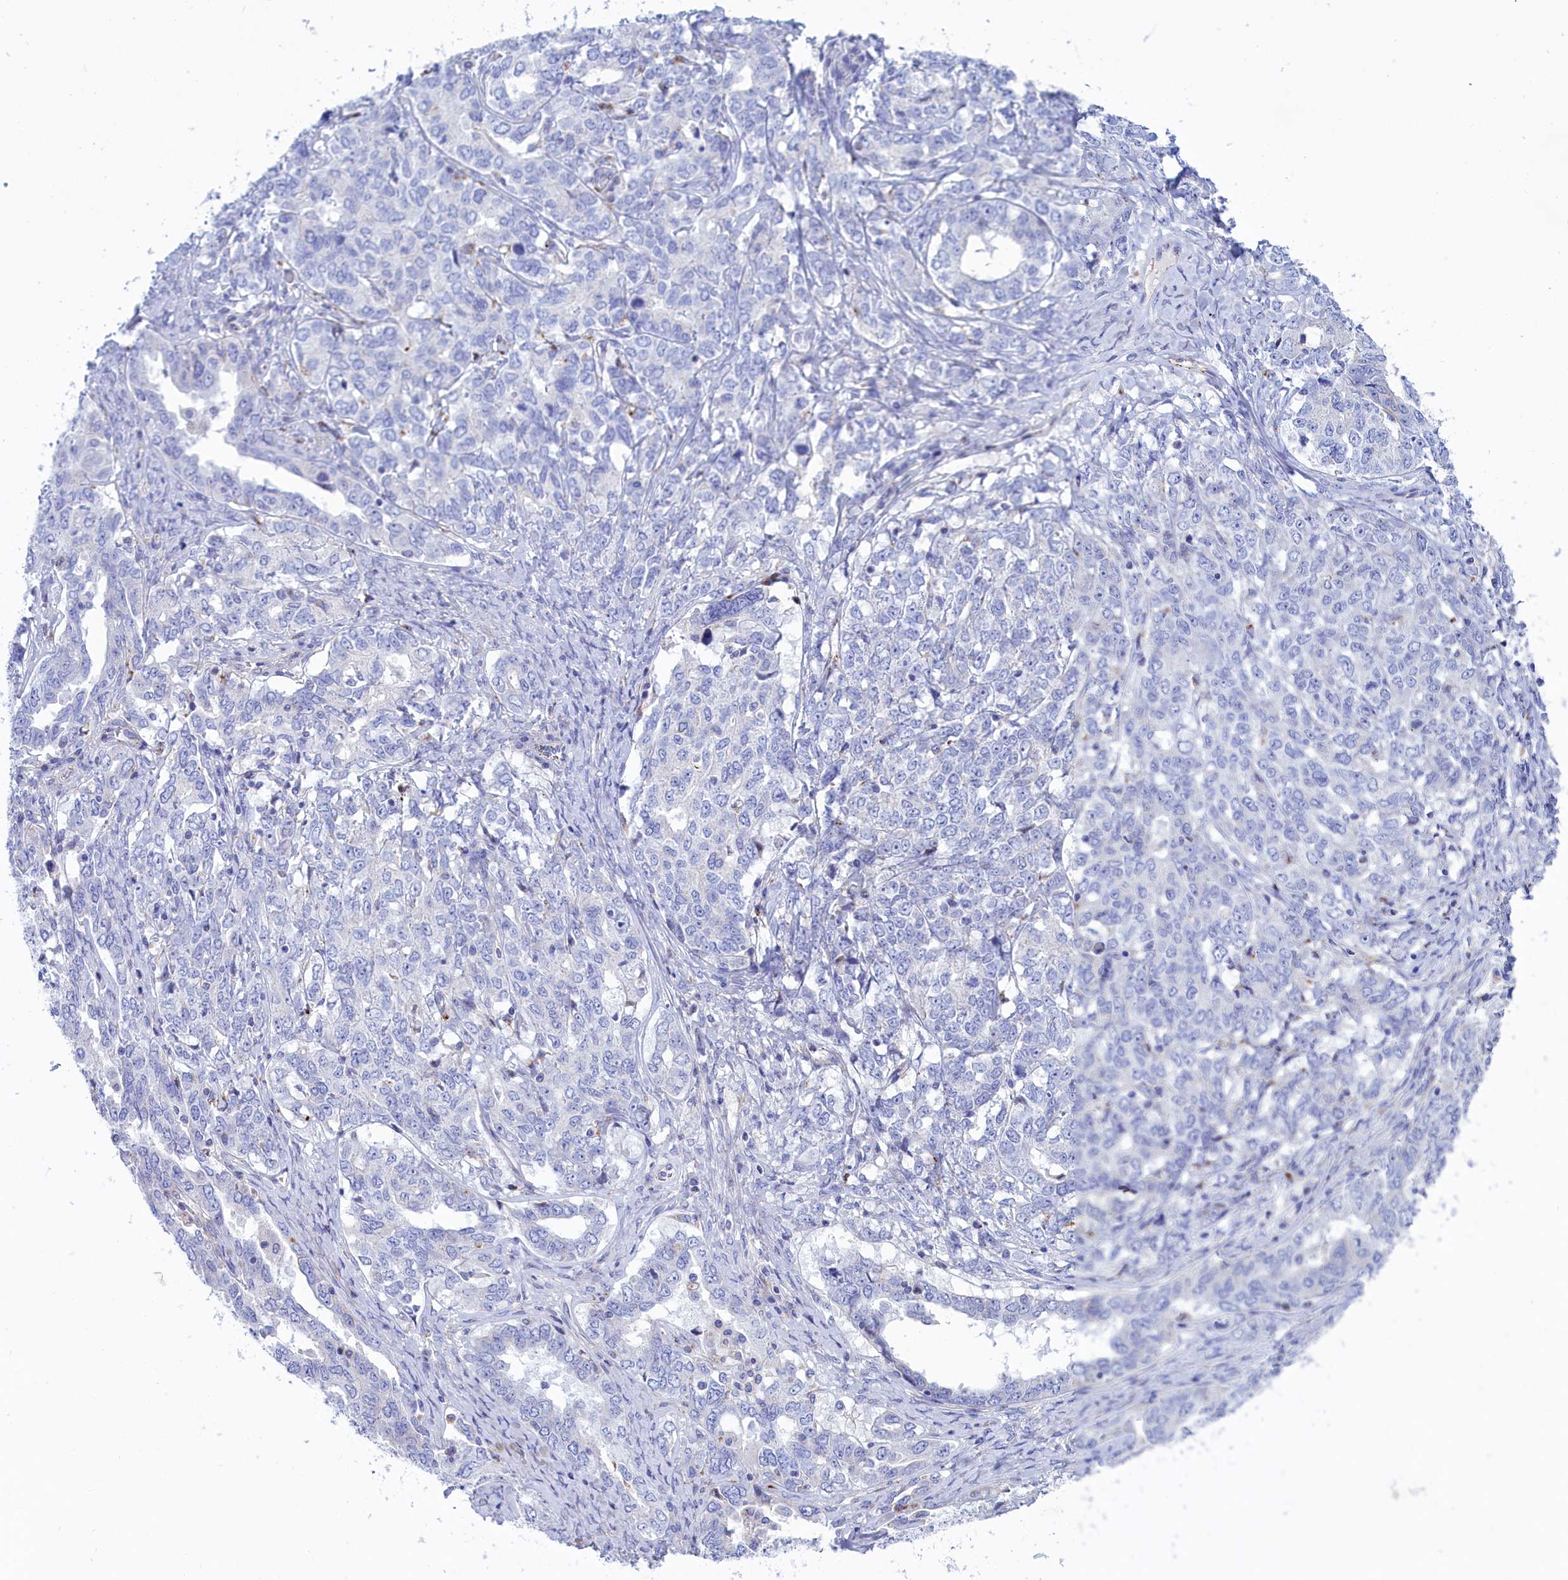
{"staining": {"intensity": "negative", "quantity": "none", "location": "none"}, "tissue": "ovarian cancer", "cell_type": "Tumor cells", "image_type": "cancer", "snomed": [{"axis": "morphology", "description": "Carcinoma, endometroid"}, {"axis": "topography", "description": "Ovary"}], "caption": "DAB (3,3'-diaminobenzidine) immunohistochemical staining of human endometroid carcinoma (ovarian) reveals no significant staining in tumor cells.", "gene": "WDR6", "patient": {"sex": "female", "age": 62}}